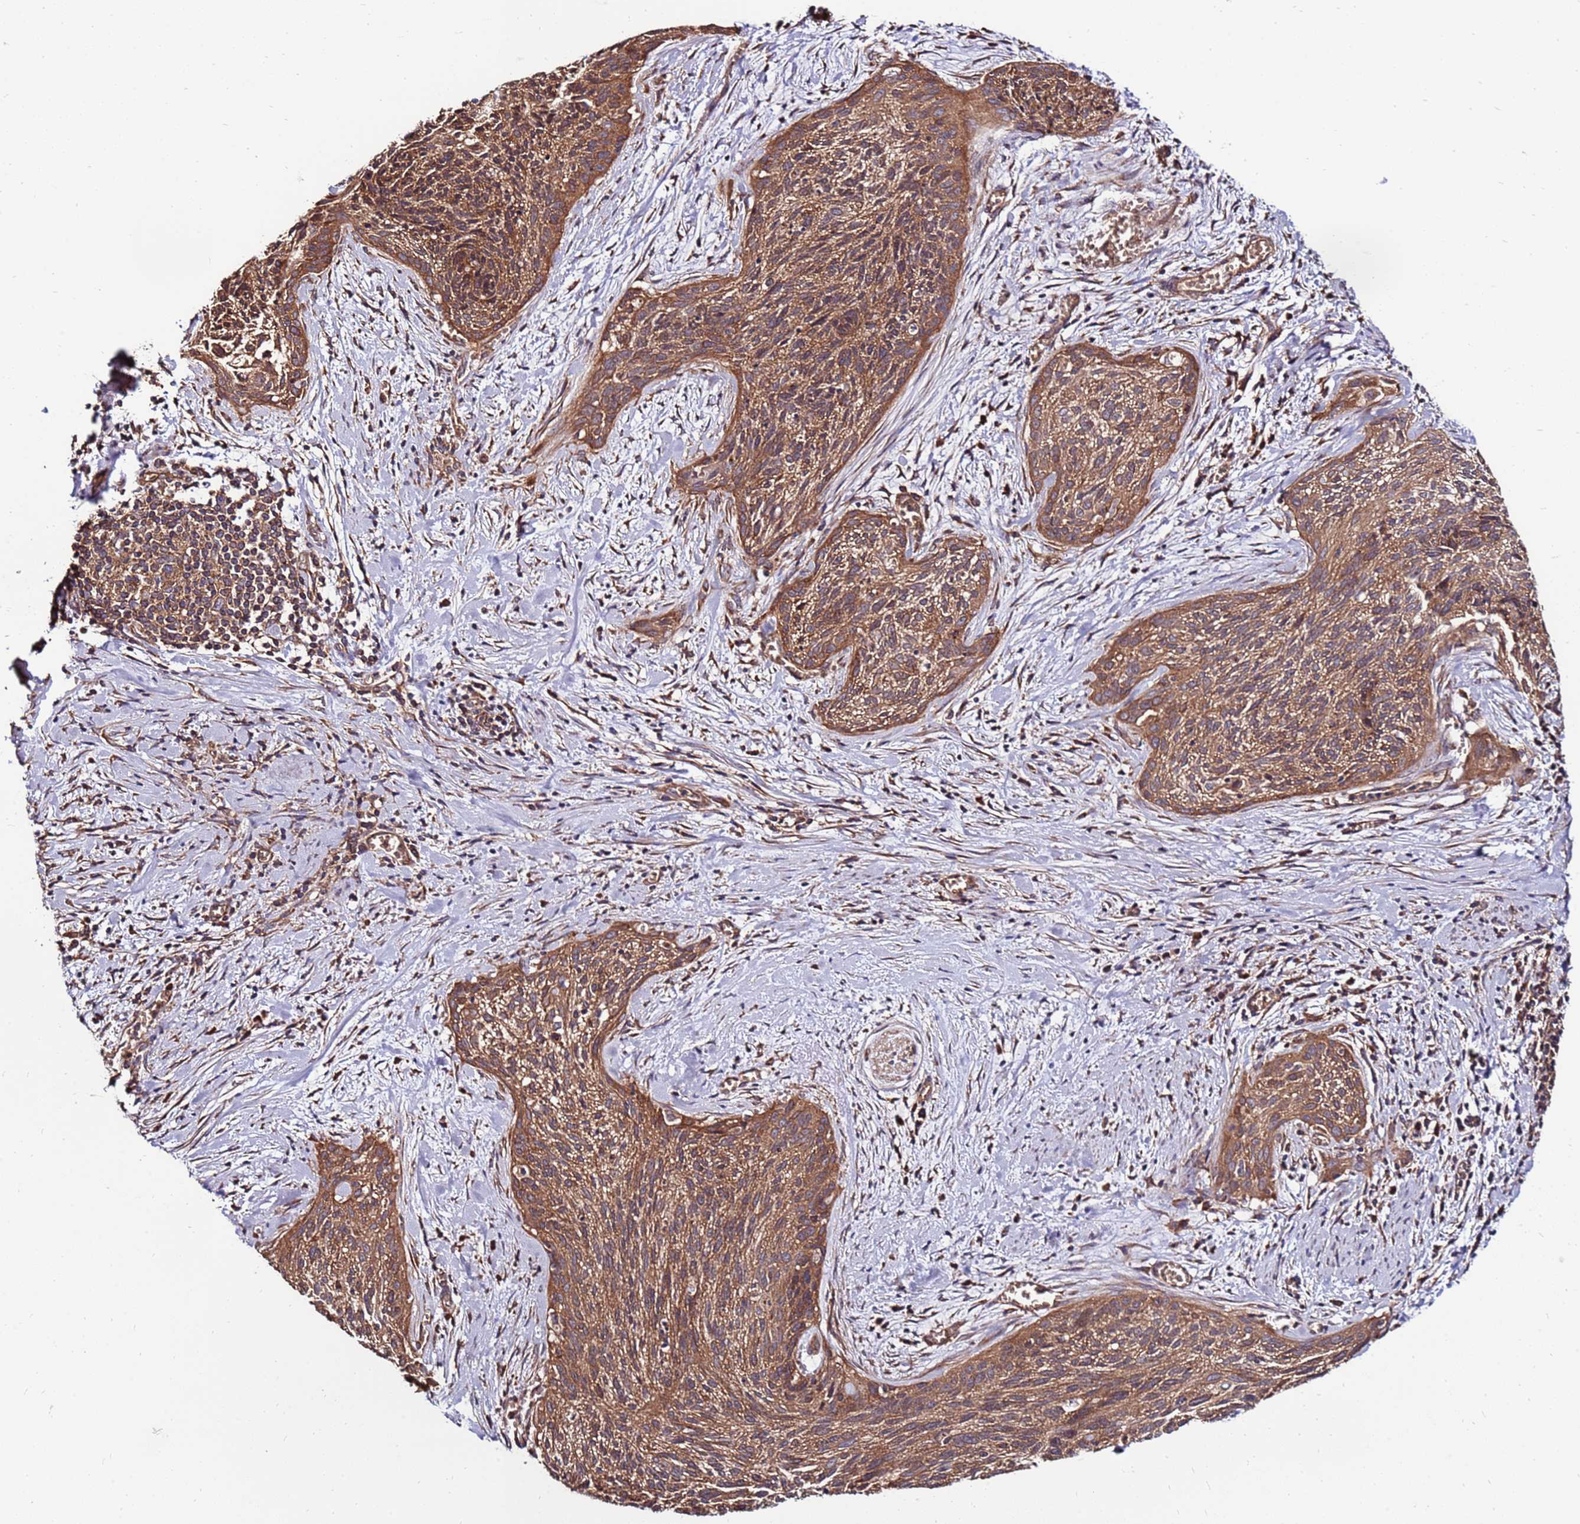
{"staining": {"intensity": "moderate", "quantity": ">75%", "location": "cytoplasmic/membranous"}, "tissue": "cervical cancer", "cell_type": "Tumor cells", "image_type": "cancer", "snomed": [{"axis": "morphology", "description": "Squamous cell carcinoma, NOS"}, {"axis": "topography", "description": "Cervix"}], "caption": "IHC histopathology image of cervical squamous cell carcinoma stained for a protein (brown), which shows medium levels of moderate cytoplasmic/membranous expression in about >75% of tumor cells.", "gene": "SLC44A5", "patient": {"sex": "female", "age": 55}}